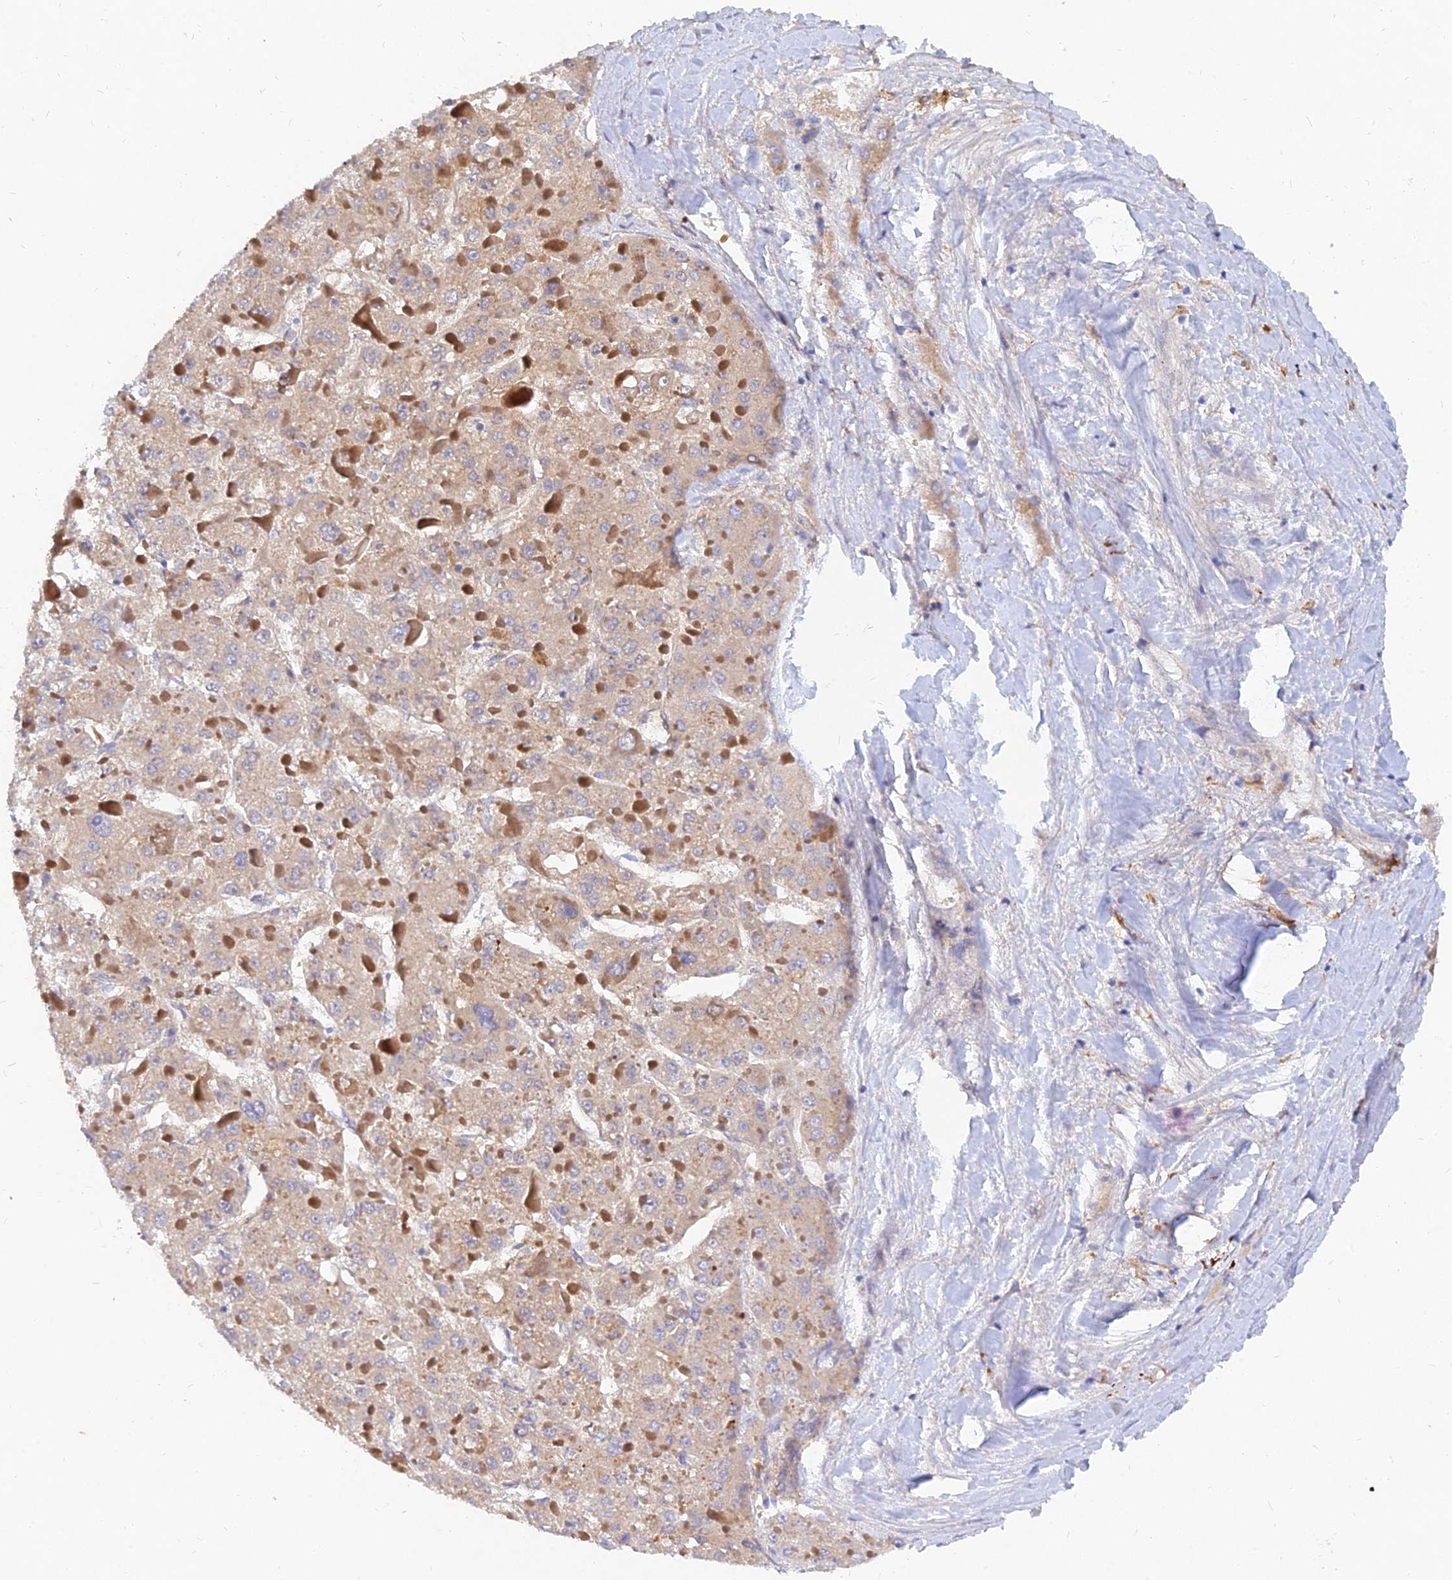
{"staining": {"intensity": "weak", "quantity": ">75%", "location": "cytoplasmic/membranous"}, "tissue": "liver cancer", "cell_type": "Tumor cells", "image_type": "cancer", "snomed": [{"axis": "morphology", "description": "Carcinoma, Hepatocellular, NOS"}, {"axis": "topography", "description": "Liver"}], "caption": "Liver hepatocellular carcinoma stained for a protein (brown) exhibits weak cytoplasmic/membranous positive positivity in about >75% of tumor cells.", "gene": "MROH1", "patient": {"sex": "female", "age": 73}}